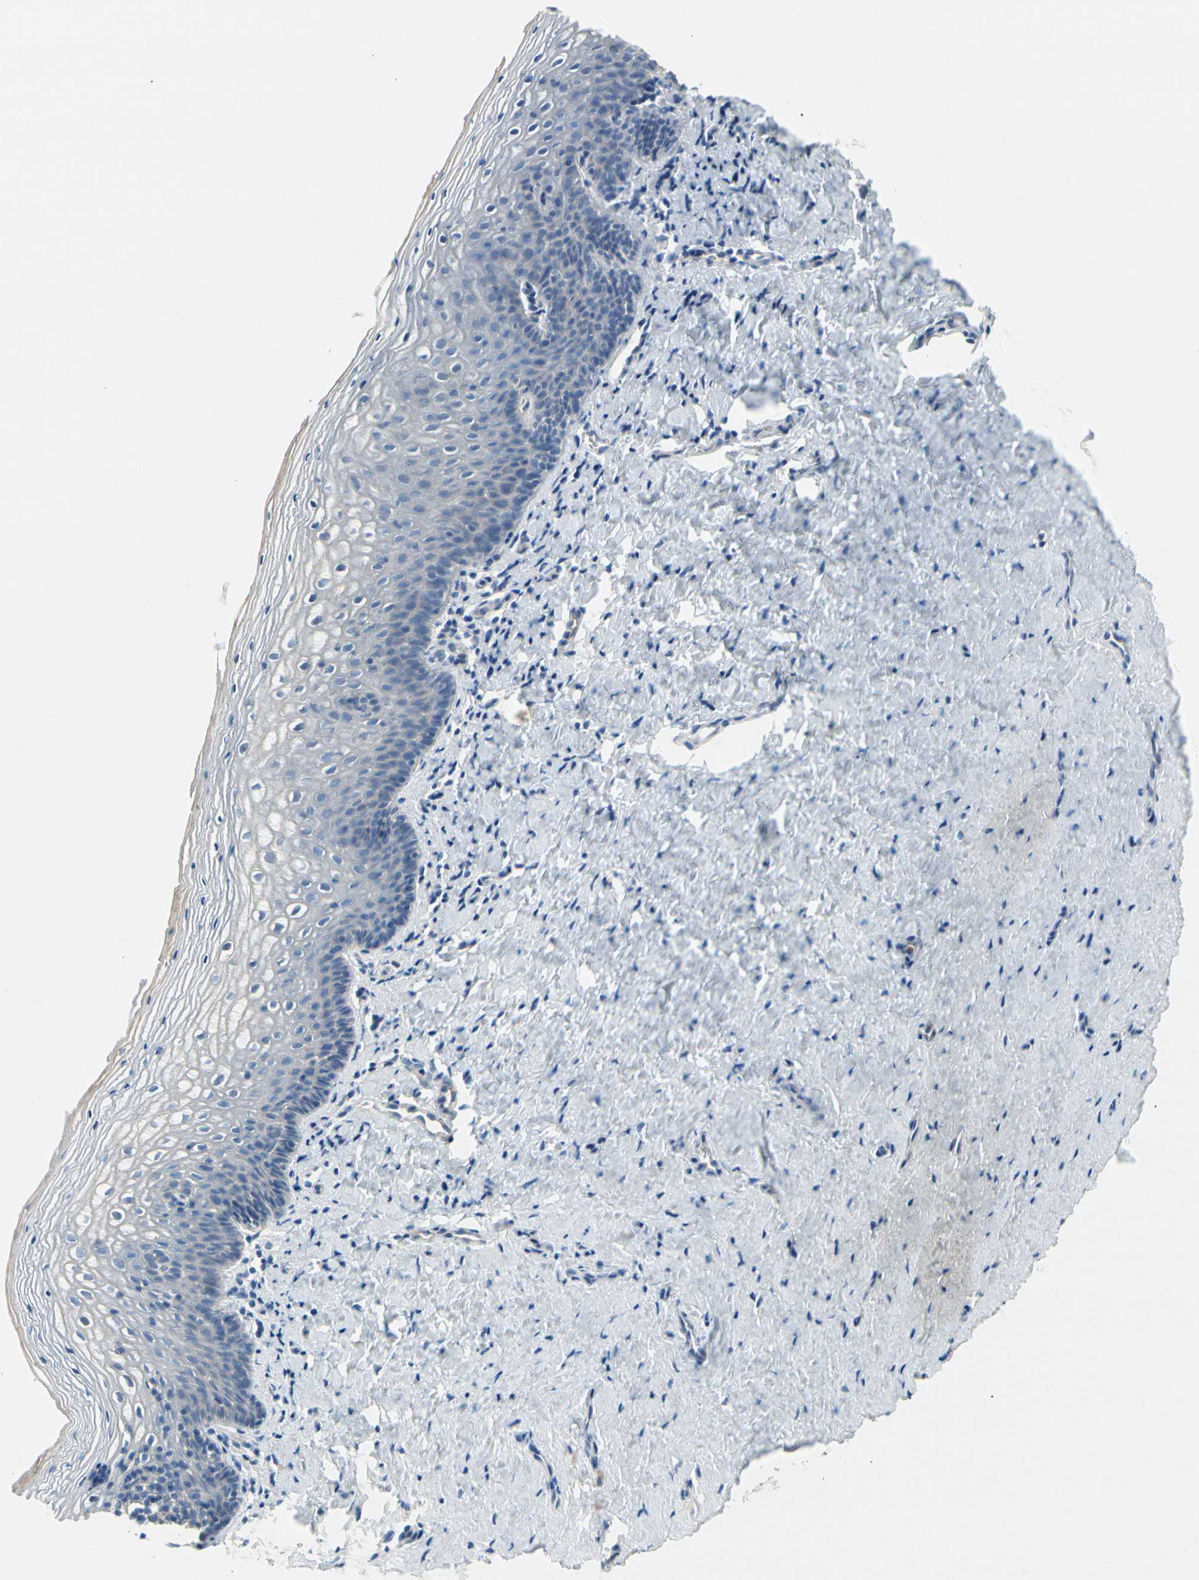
{"staining": {"intensity": "weak", "quantity": "25%-75%", "location": "cytoplasmic/membranous"}, "tissue": "vagina", "cell_type": "Squamous epithelial cells", "image_type": "normal", "snomed": [{"axis": "morphology", "description": "Normal tissue, NOS"}, {"axis": "topography", "description": "Vagina"}], "caption": "Squamous epithelial cells exhibit weak cytoplasmic/membranous expression in approximately 25%-75% of cells in benign vagina.", "gene": "CNDP1", "patient": {"sex": "female", "age": 46}}